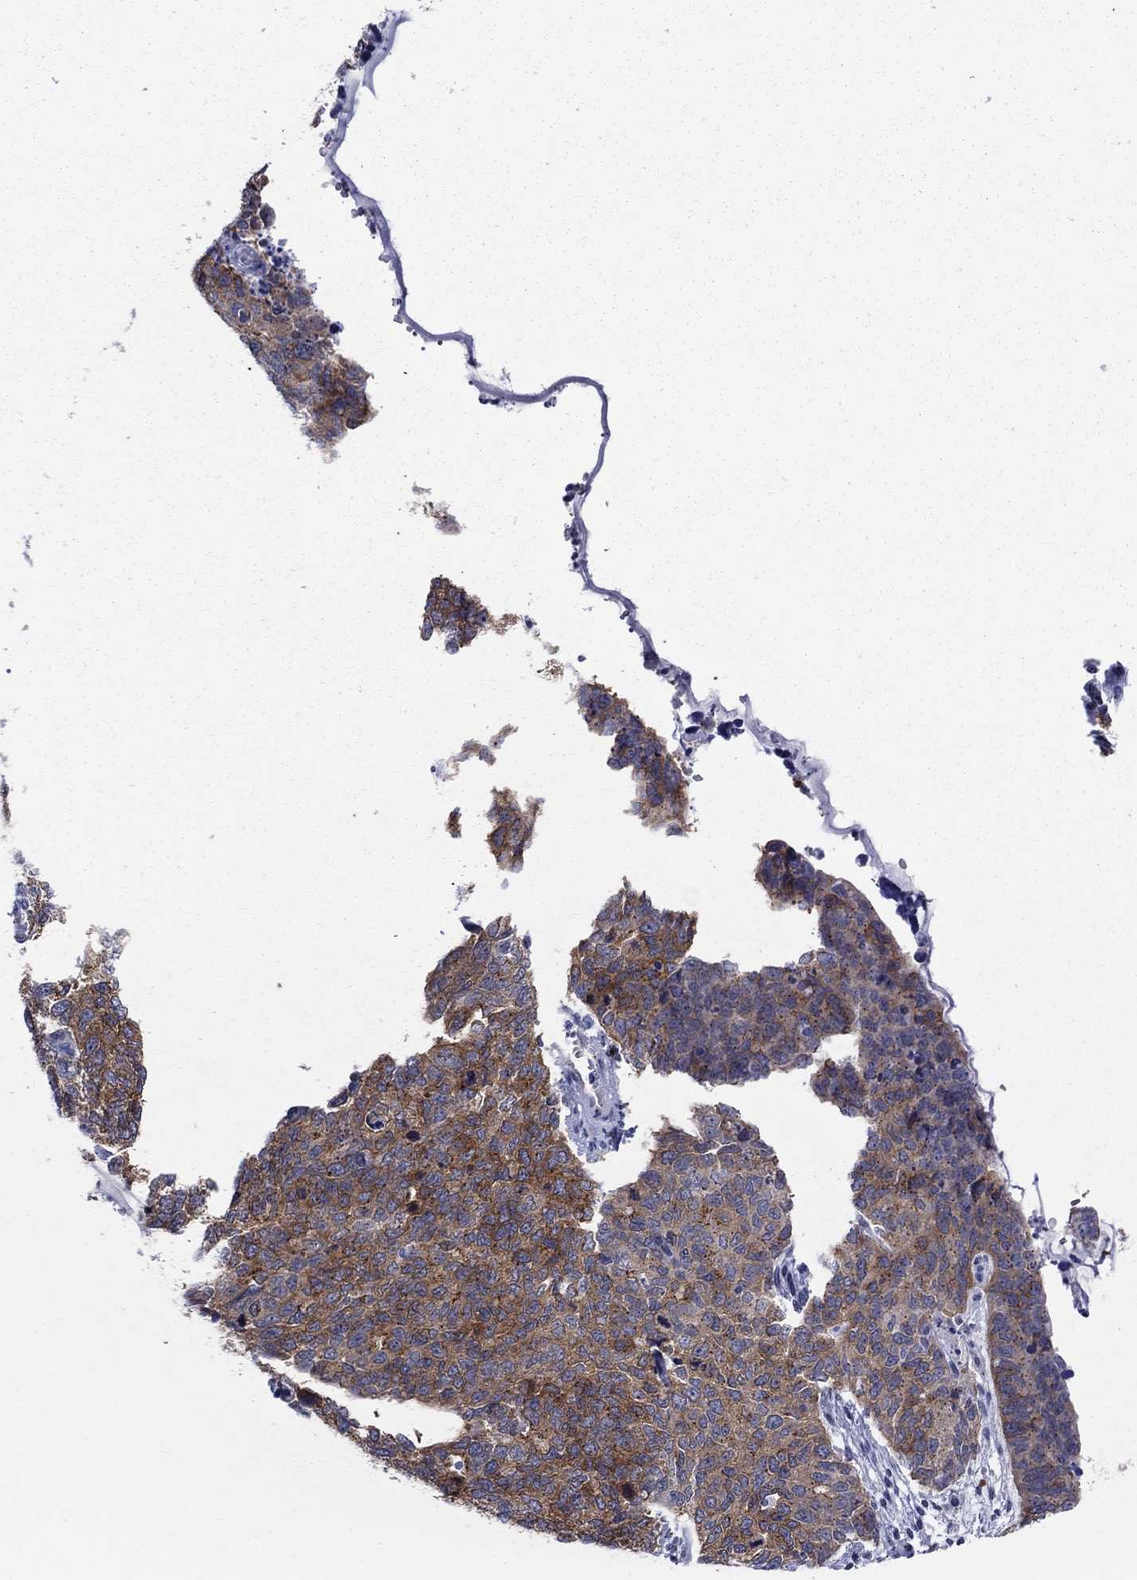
{"staining": {"intensity": "strong", "quantity": "<25%", "location": "cytoplasmic/membranous"}, "tissue": "cervical cancer", "cell_type": "Tumor cells", "image_type": "cancer", "snomed": [{"axis": "morphology", "description": "Squamous cell carcinoma, NOS"}, {"axis": "topography", "description": "Cervix"}], "caption": "IHC of cervical squamous cell carcinoma reveals medium levels of strong cytoplasmic/membranous staining in approximately <25% of tumor cells. (DAB (3,3'-diaminobenzidine) IHC with brightfield microscopy, high magnification).", "gene": "CEP43", "patient": {"sex": "female", "age": 63}}